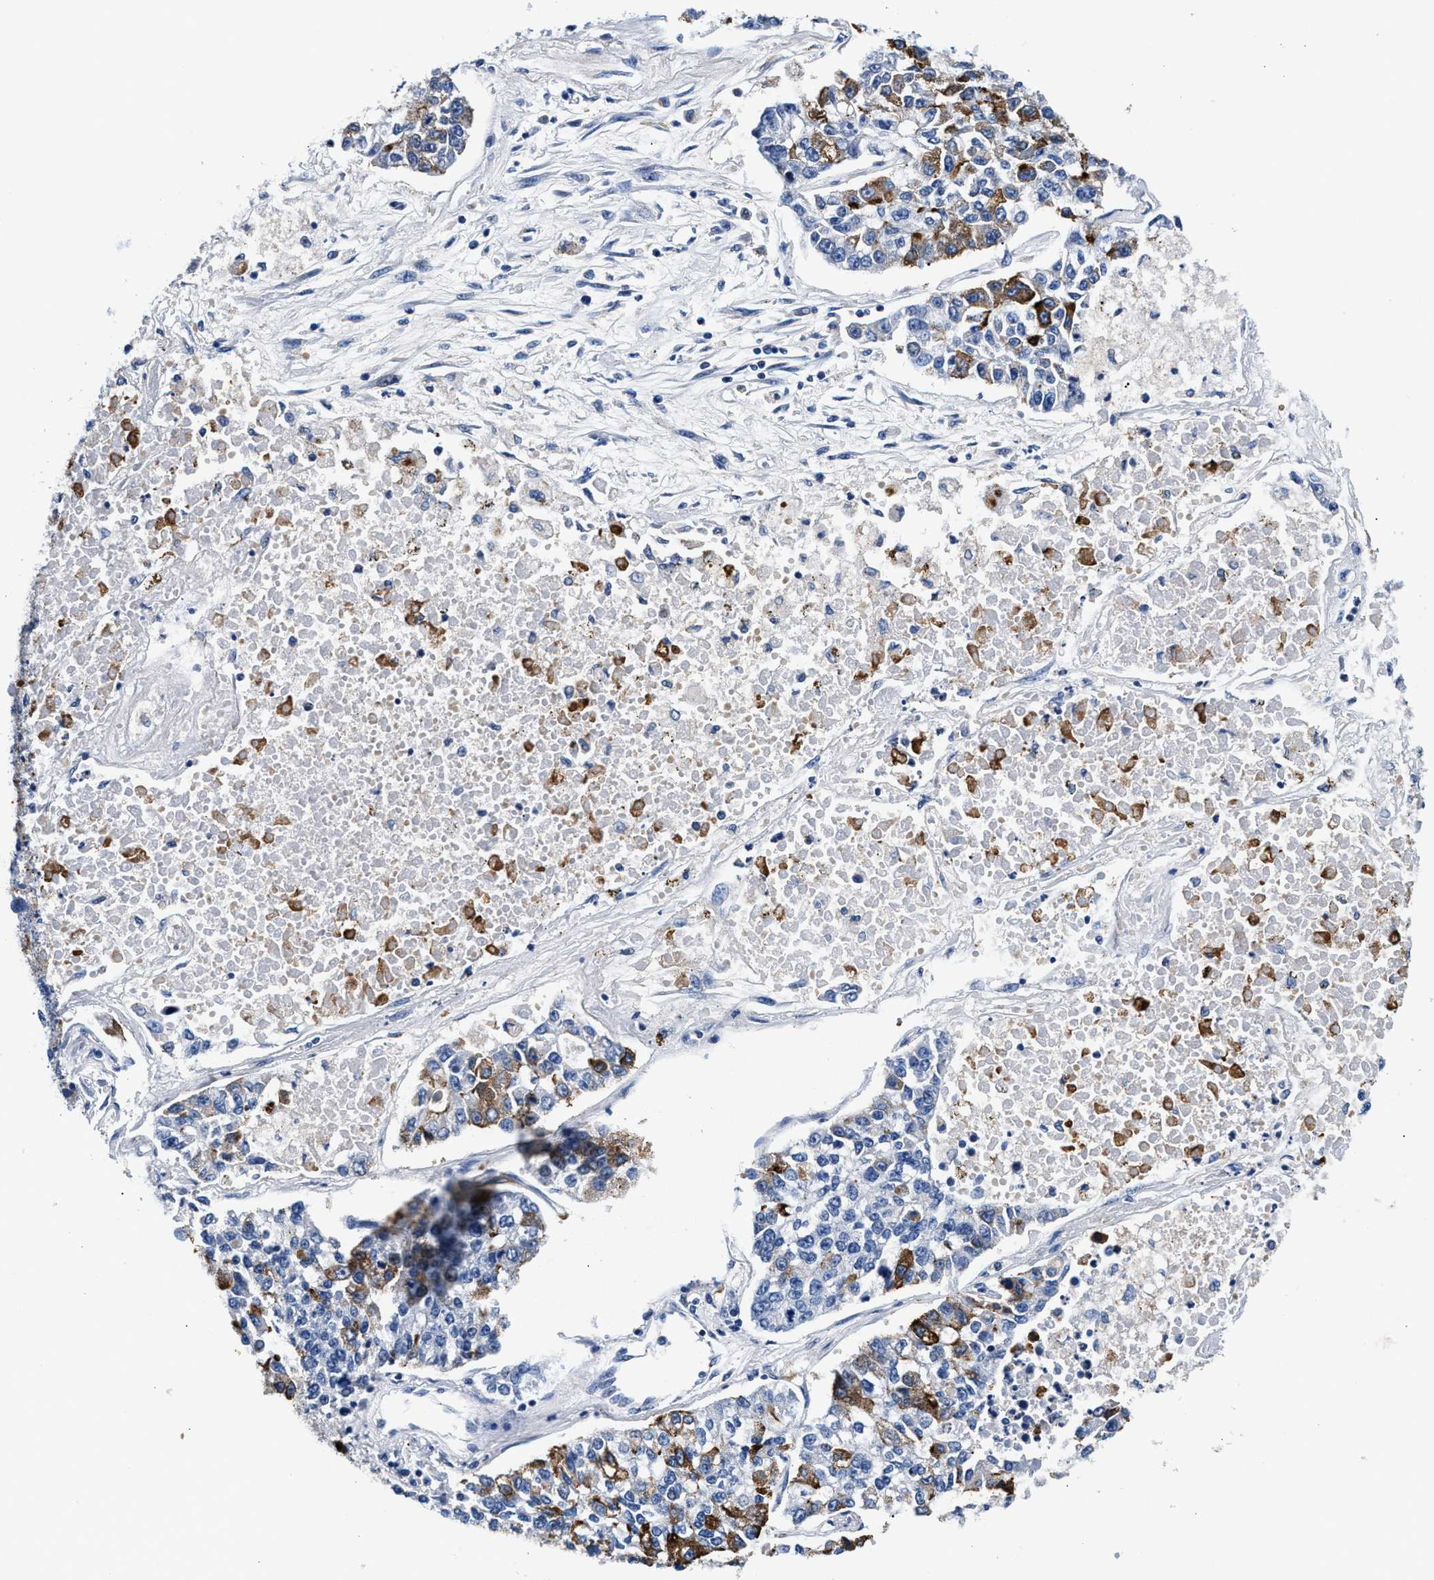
{"staining": {"intensity": "negative", "quantity": "none", "location": "none"}, "tissue": "lung cancer", "cell_type": "Tumor cells", "image_type": "cancer", "snomed": [{"axis": "morphology", "description": "Adenocarcinoma, NOS"}, {"axis": "topography", "description": "Lung"}], "caption": "Adenocarcinoma (lung) stained for a protein using immunohistochemistry (IHC) reveals no expression tumor cells.", "gene": "P2RY4", "patient": {"sex": "male", "age": 49}}